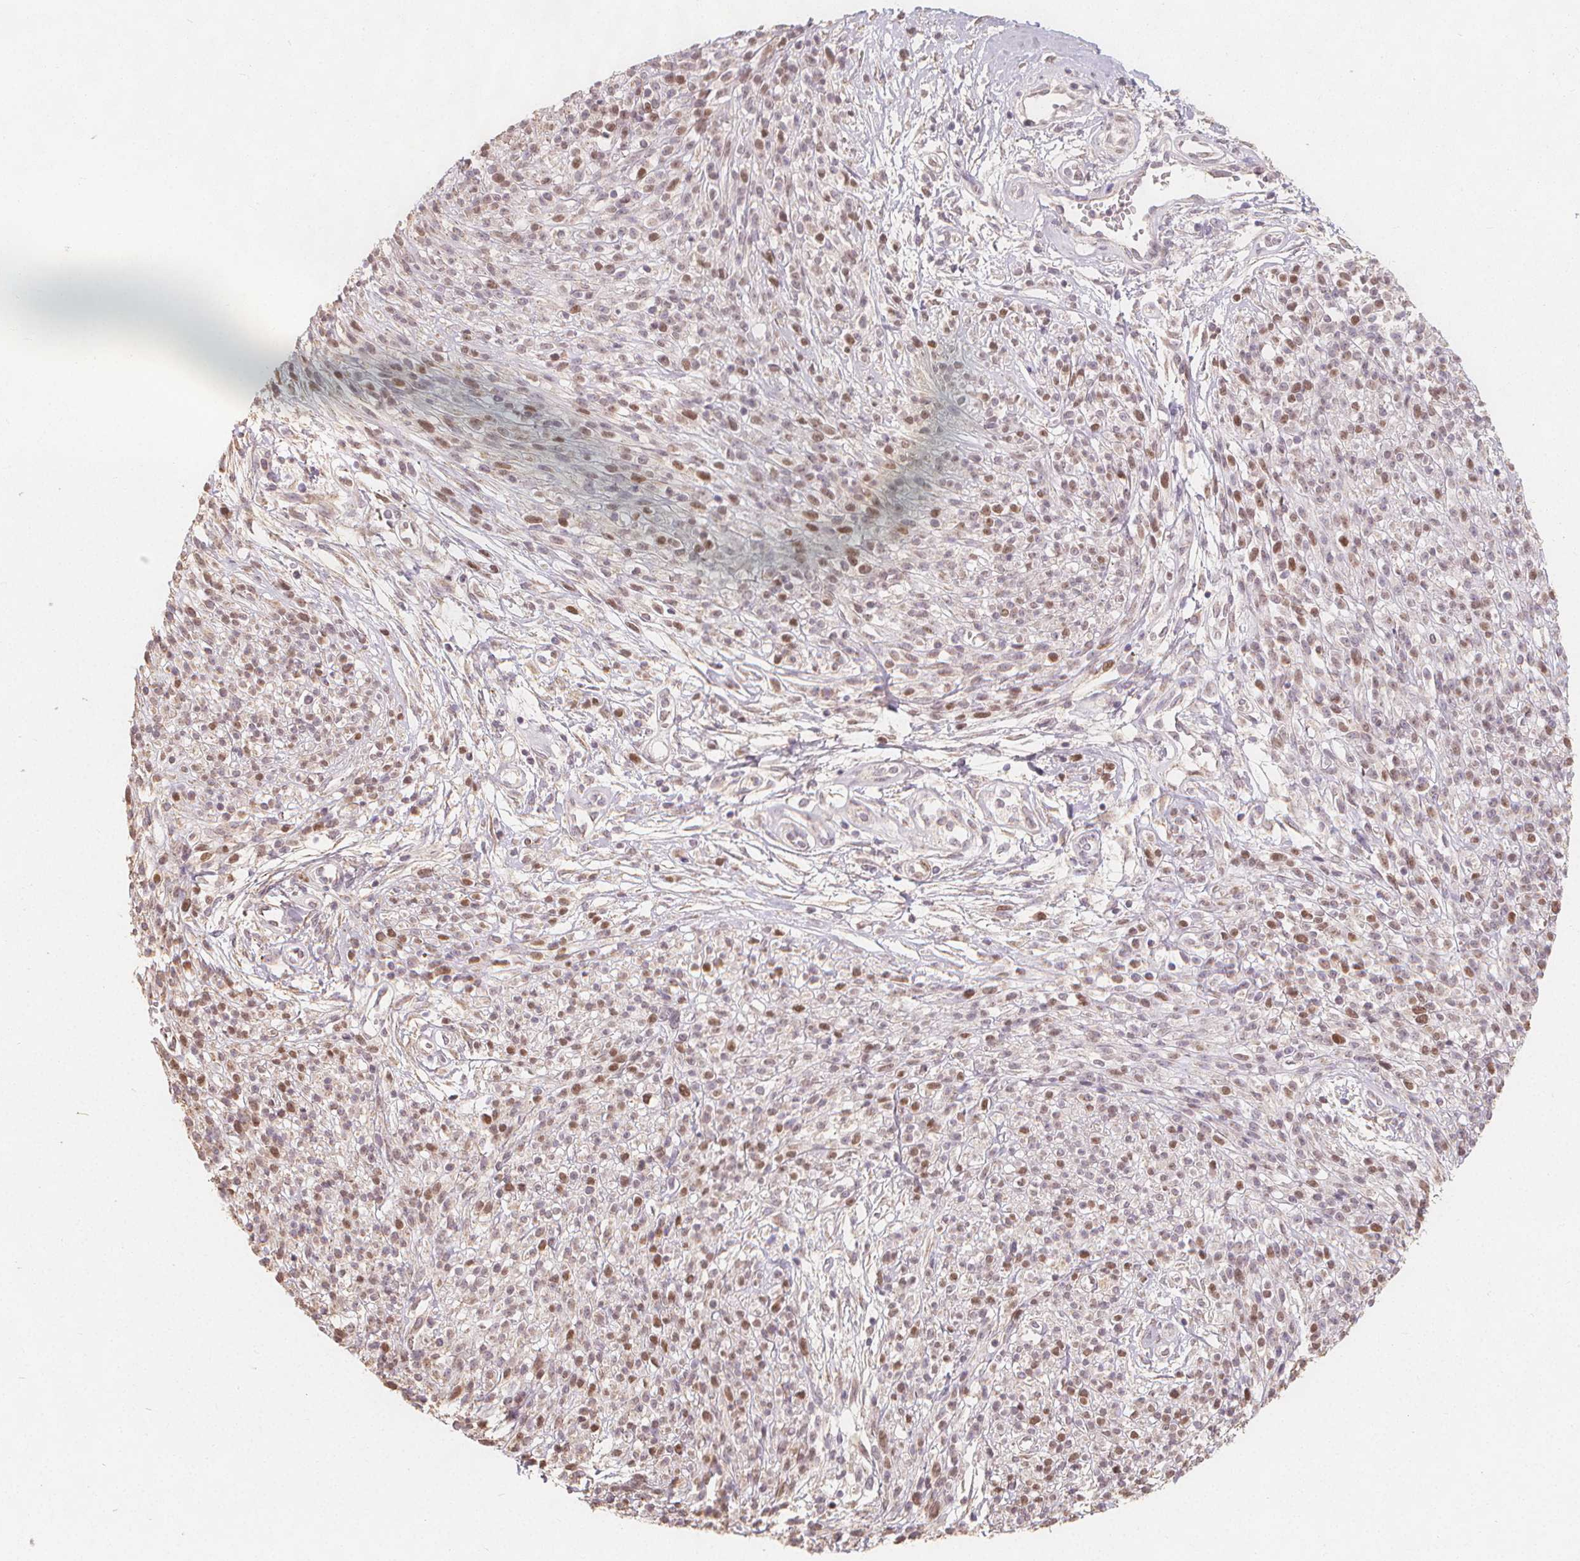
{"staining": {"intensity": "moderate", "quantity": "25%-75%", "location": "nuclear"}, "tissue": "melanoma", "cell_type": "Tumor cells", "image_type": "cancer", "snomed": [{"axis": "morphology", "description": "Malignant melanoma, NOS"}, {"axis": "topography", "description": "Skin"}, {"axis": "topography", "description": "Skin of trunk"}], "caption": "Malignant melanoma was stained to show a protein in brown. There is medium levels of moderate nuclear expression in about 25%-75% of tumor cells.", "gene": "TIPIN", "patient": {"sex": "male", "age": 74}}